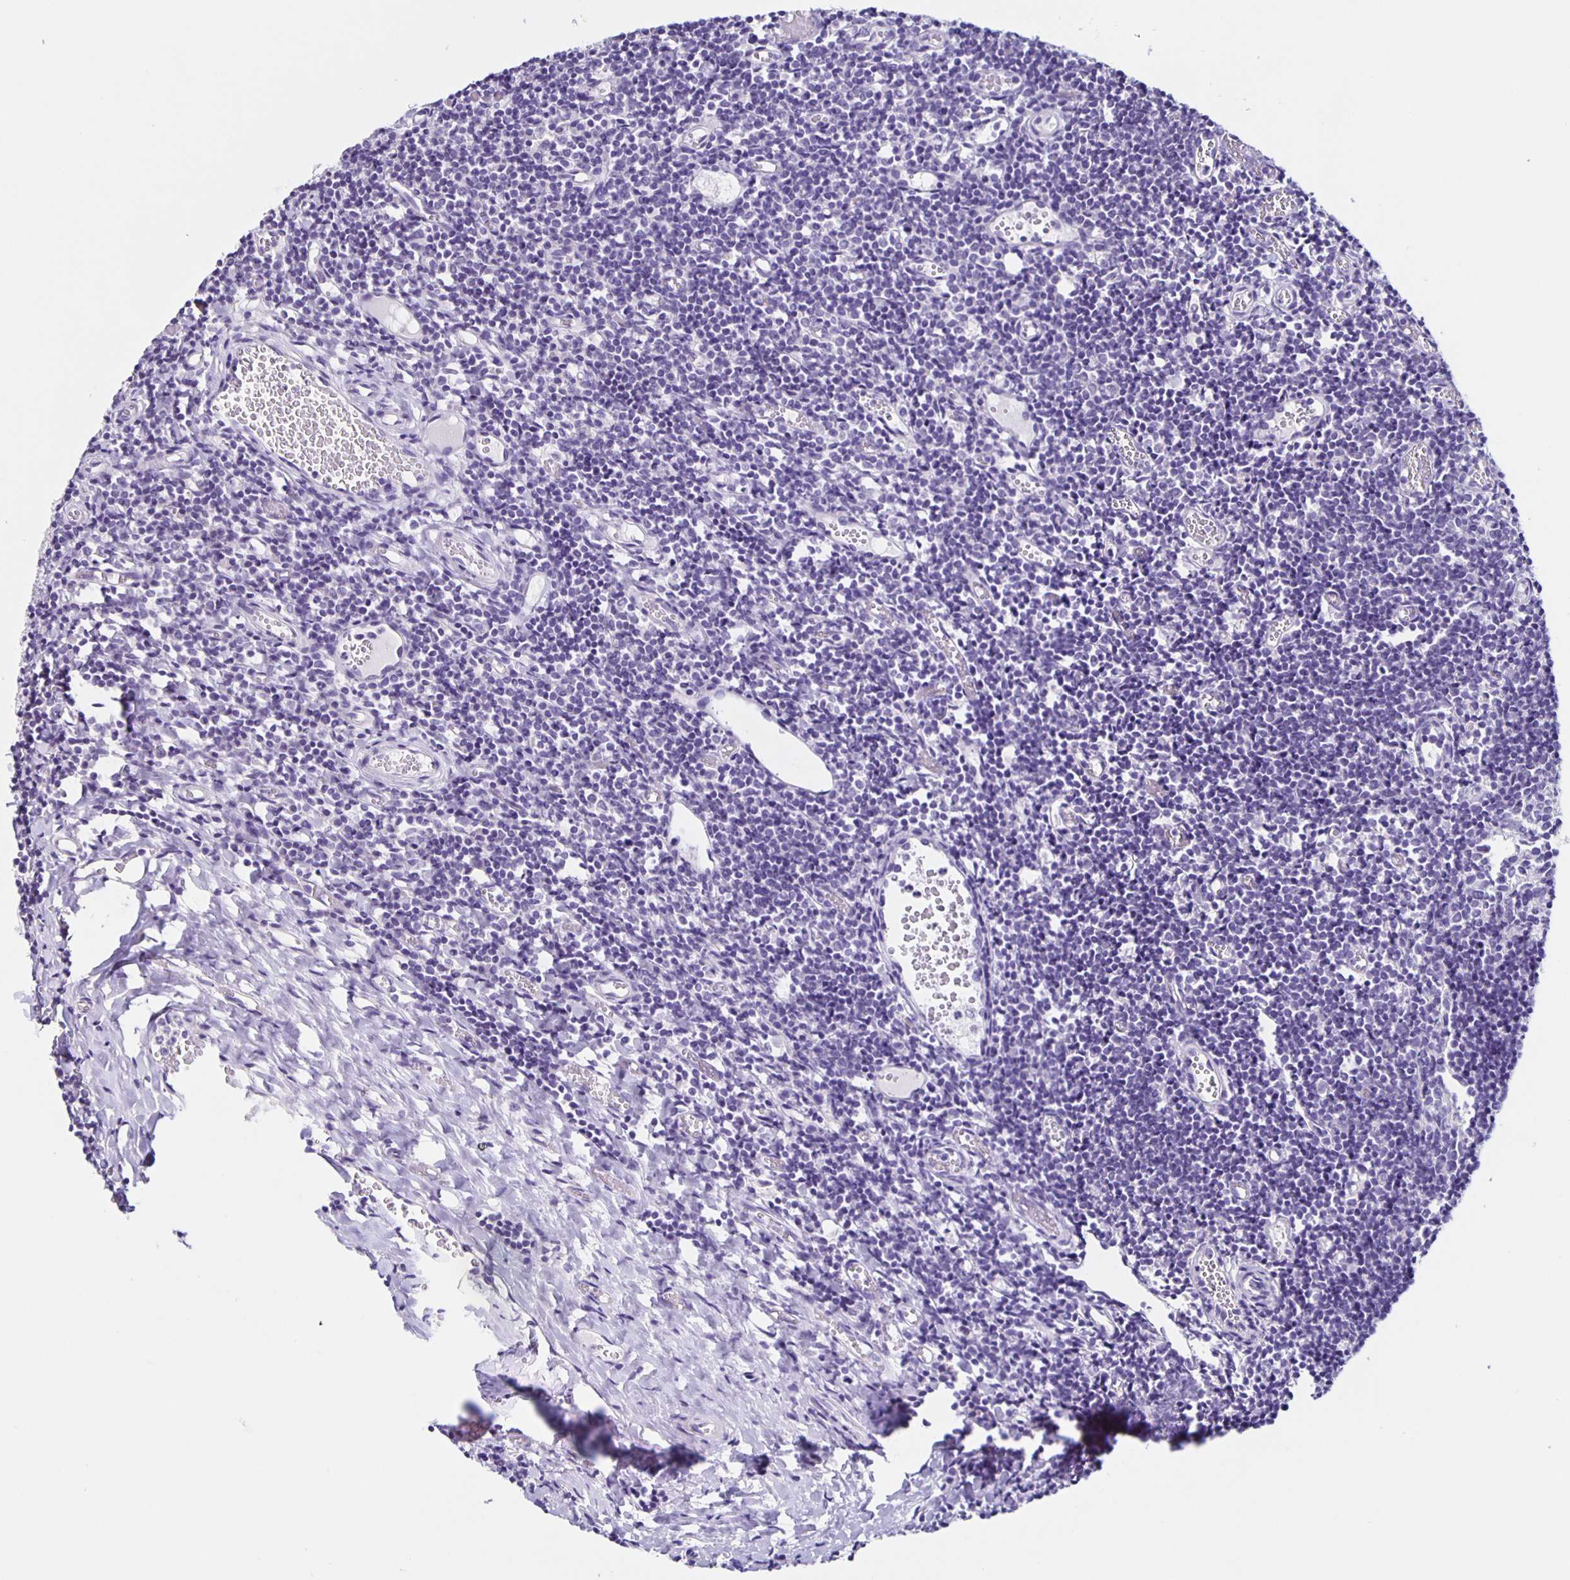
{"staining": {"intensity": "negative", "quantity": "none", "location": "none"}, "tissue": "tonsil", "cell_type": "Germinal center cells", "image_type": "normal", "snomed": [{"axis": "morphology", "description": "Normal tissue, NOS"}, {"axis": "topography", "description": "Tonsil"}], "caption": "High power microscopy micrograph of an IHC histopathology image of benign tonsil, revealing no significant expression in germinal center cells.", "gene": "SLC12A3", "patient": {"sex": "female", "age": 10}}